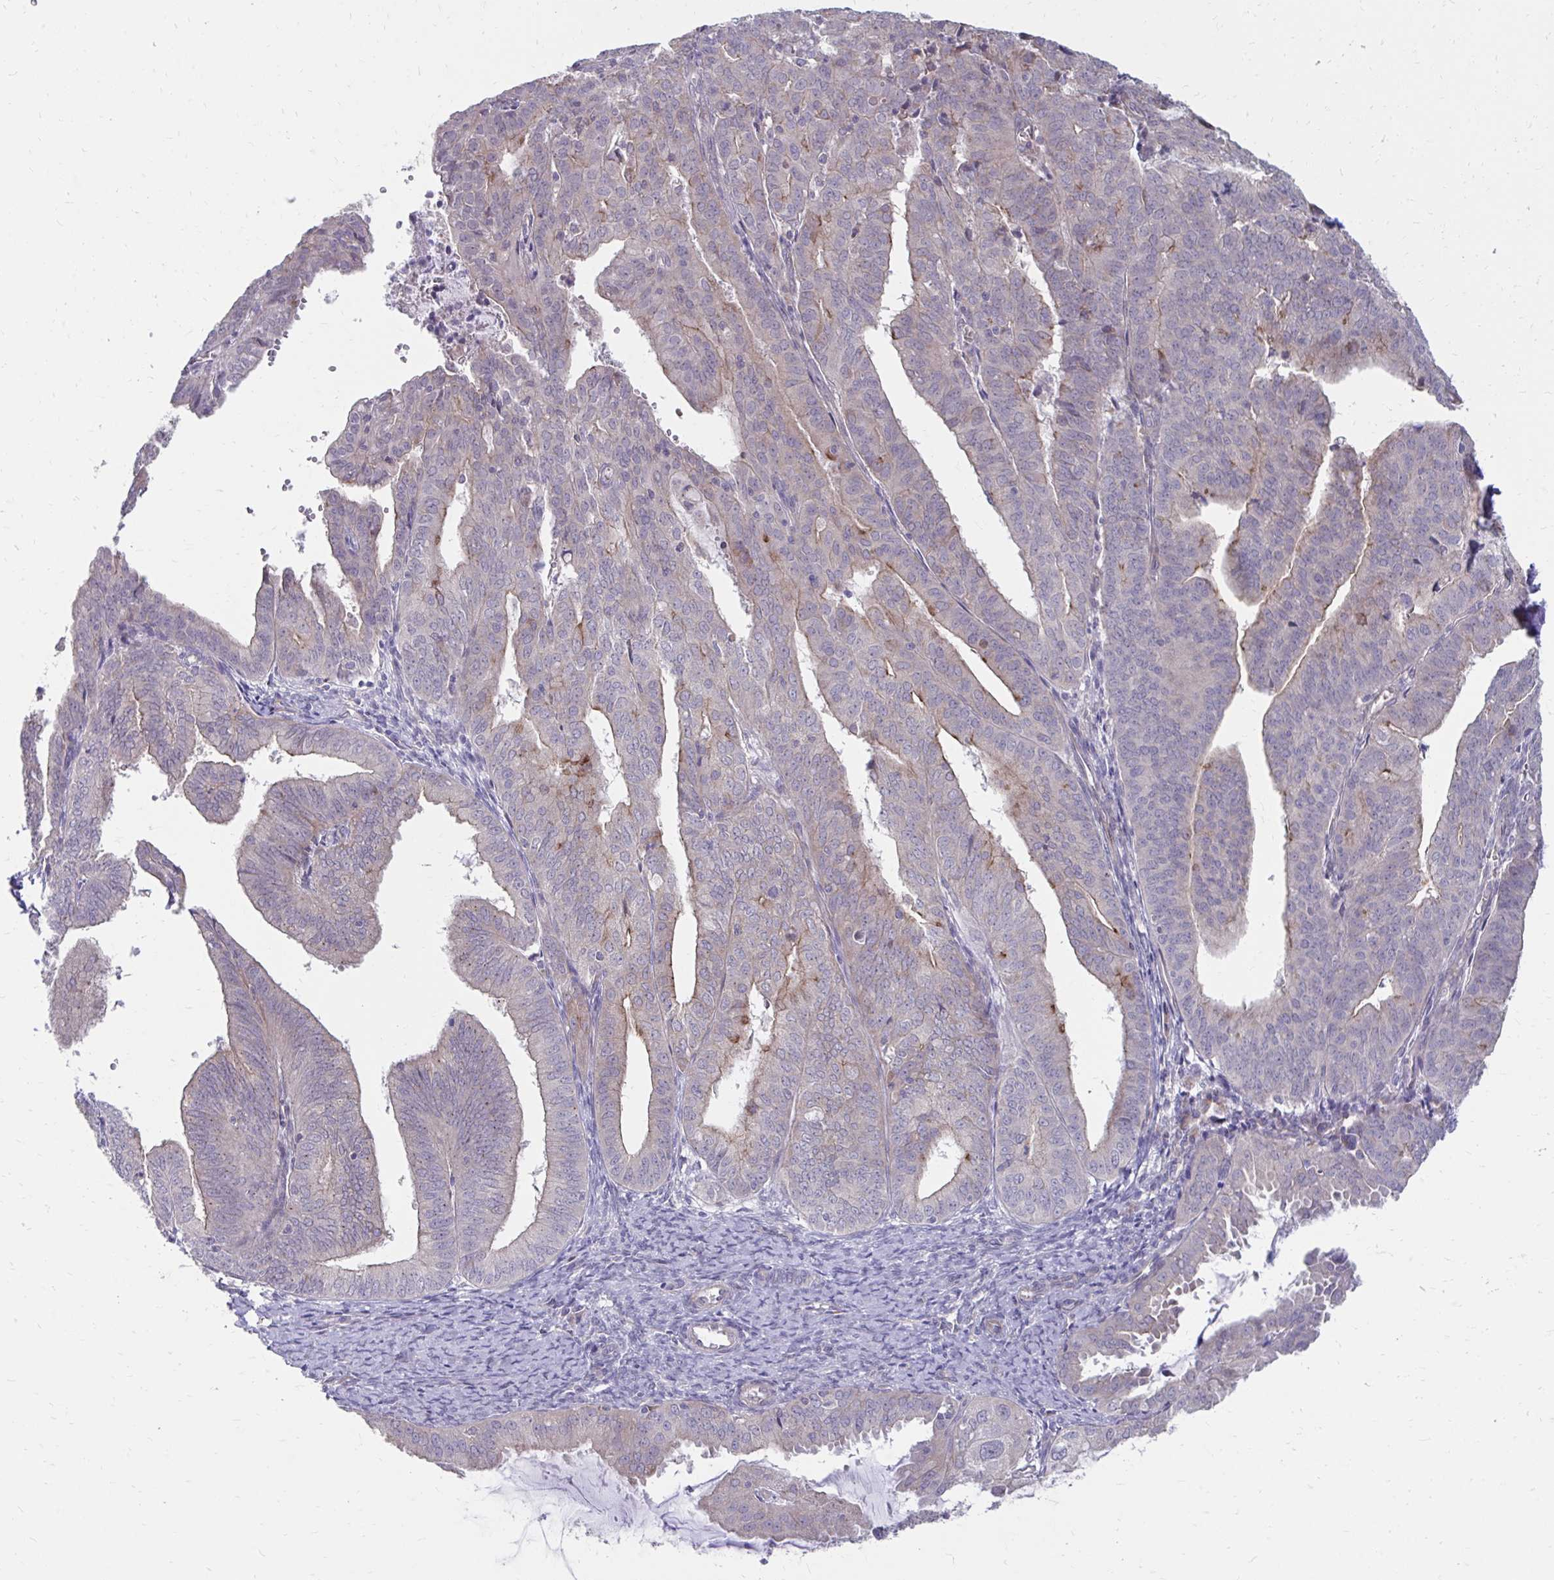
{"staining": {"intensity": "negative", "quantity": "none", "location": "none"}, "tissue": "endometrial cancer", "cell_type": "Tumor cells", "image_type": "cancer", "snomed": [{"axis": "morphology", "description": "Adenocarcinoma, NOS"}, {"axis": "topography", "description": "Endometrium"}], "caption": "A high-resolution micrograph shows IHC staining of endometrial adenocarcinoma, which shows no significant positivity in tumor cells. The staining is performed using DAB (3,3'-diaminobenzidine) brown chromogen with nuclei counter-stained in using hematoxylin.", "gene": "ITPR2", "patient": {"sex": "female", "age": 70}}